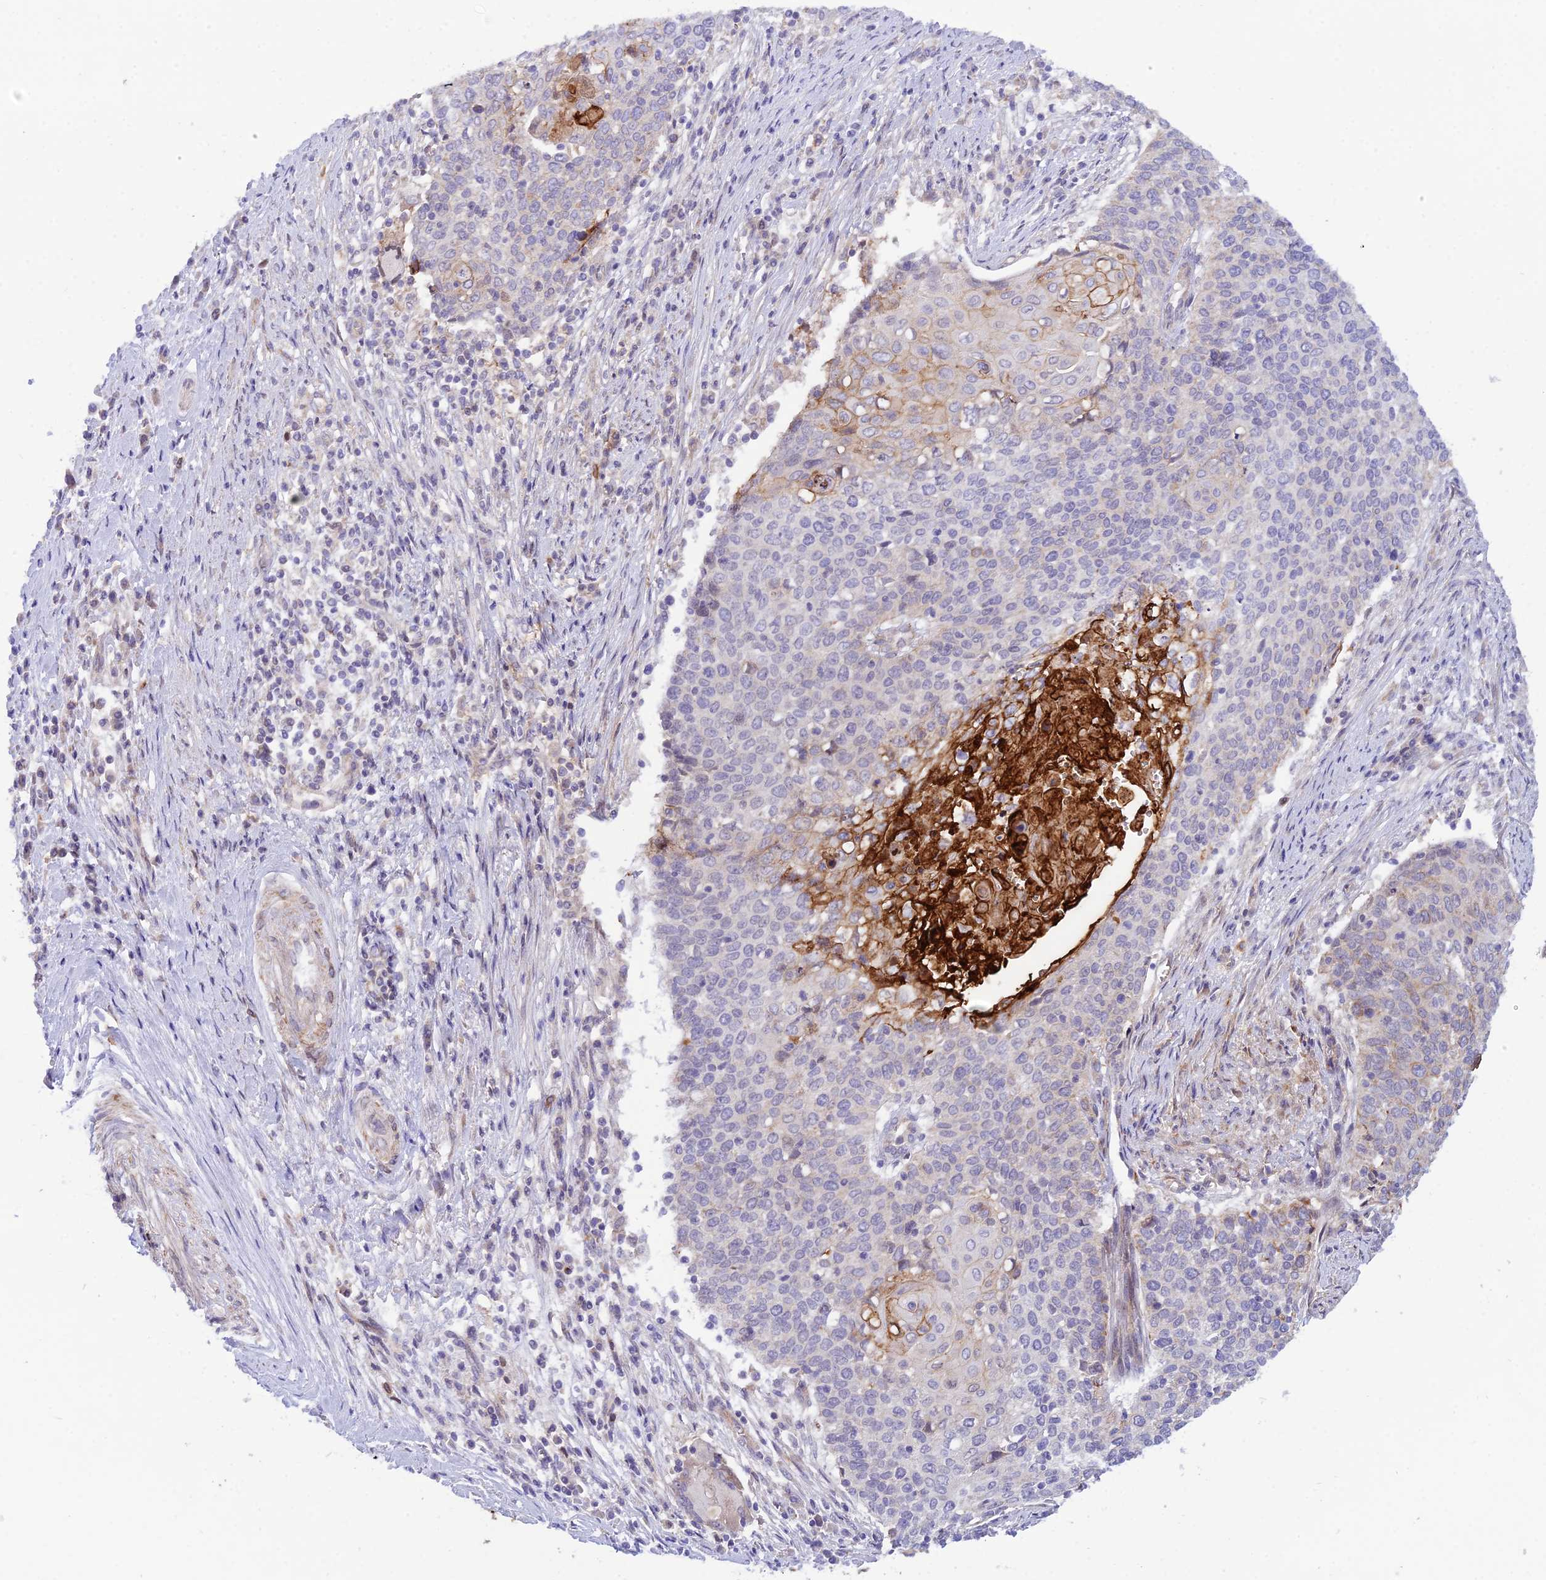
{"staining": {"intensity": "negative", "quantity": "none", "location": "none"}, "tissue": "cervical cancer", "cell_type": "Tumor cells", "image_type": "cancer", "snomed": [{"axis": "morphology", "description": "Squamous cell carcinoma, NOS"}, {"axis": "topography", "description": "Cervix"}], "caption": "Human cervical cancer stained for a protein using IHC displays no staining in tumor cells.", "gene": "TRIM43B", "patient": {"sex": "female", "age": 39}}